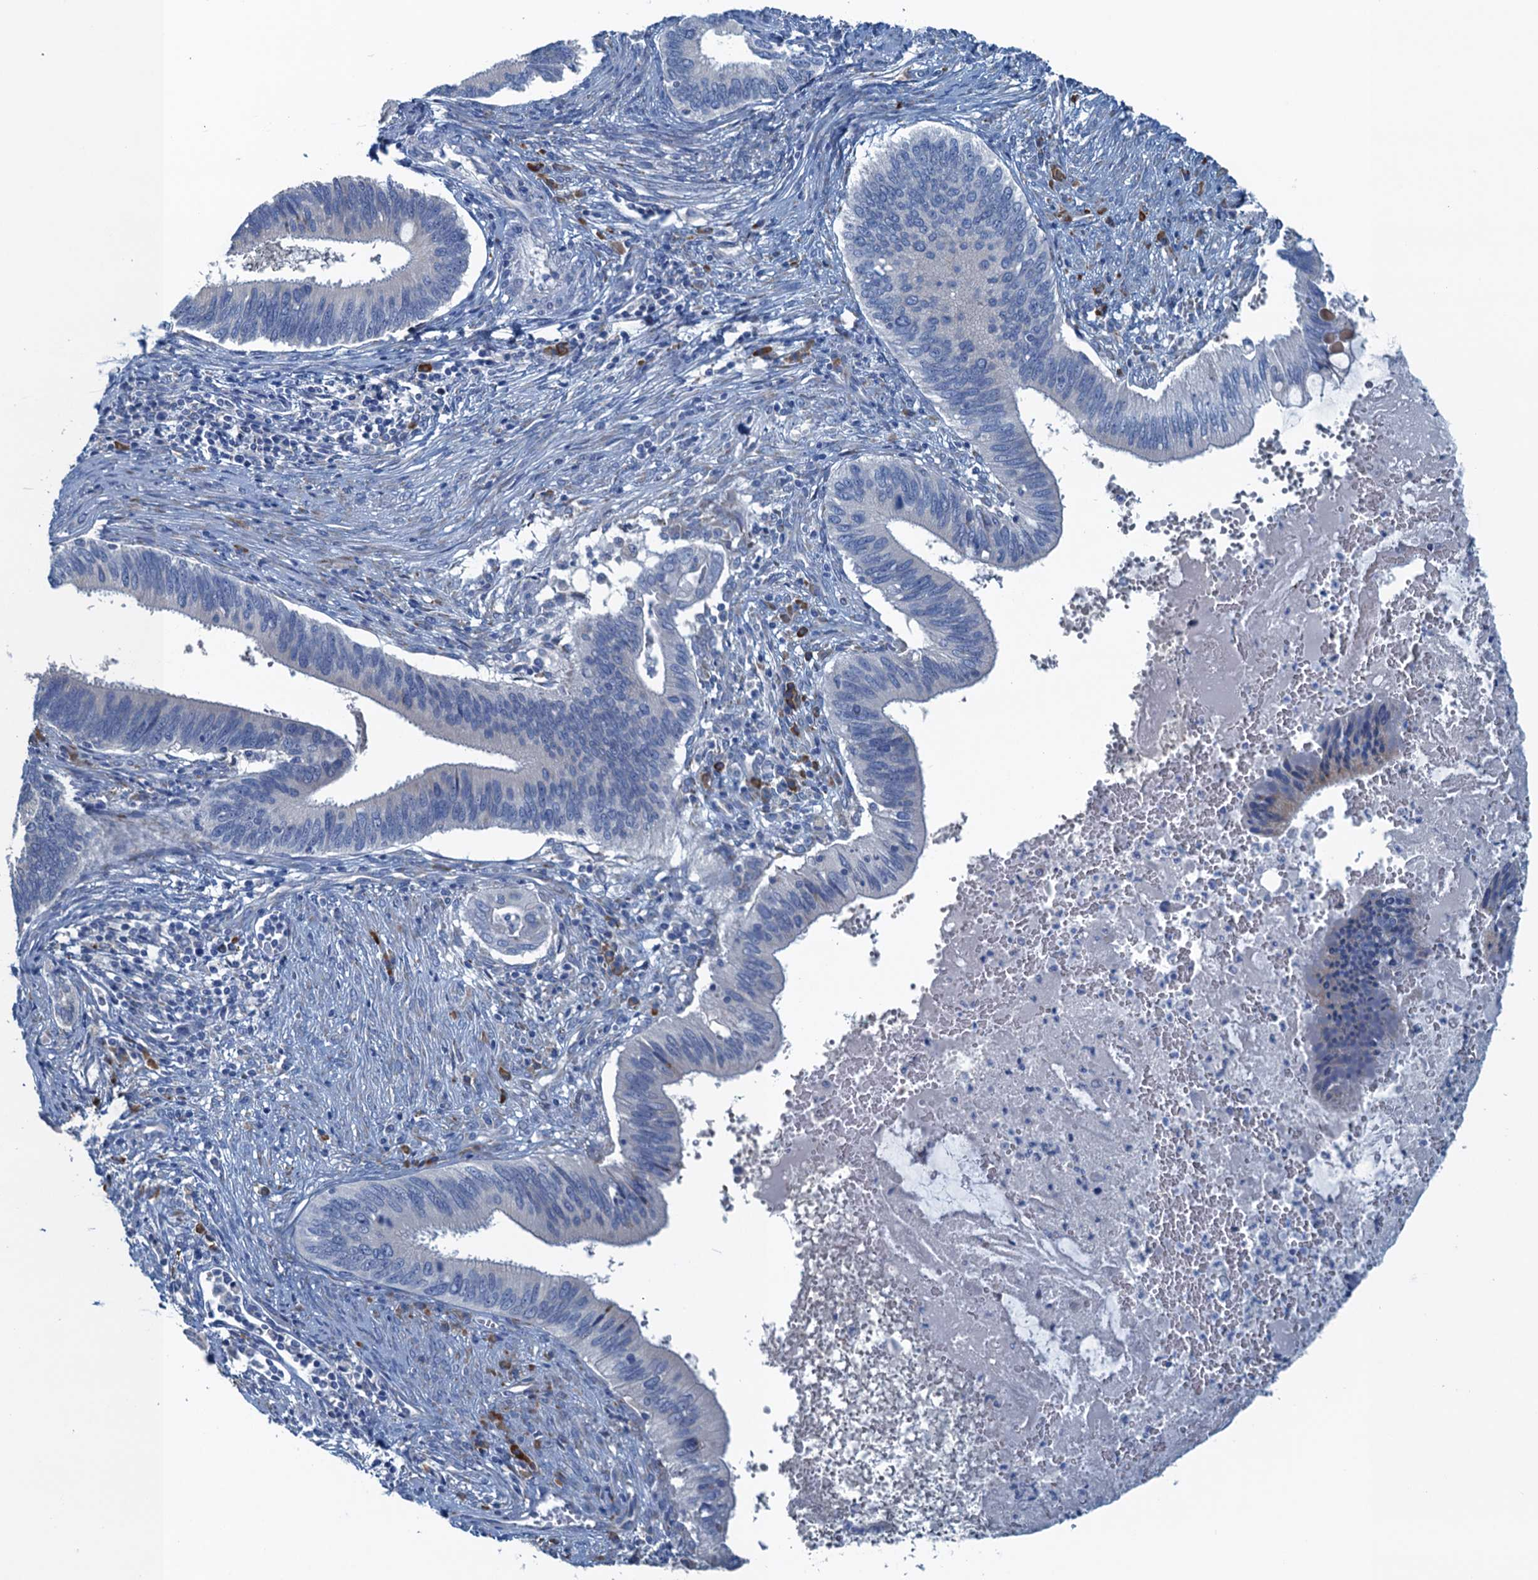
{"staining": {"intensity": "negative", "quantity": "none", "location": "none"}, "tissue": "cervical cancer", "cell_type": "Tumor cells", "image_type": "cancer", "snomed": [{"axis": "morphology", "description": "Adenocarcinoma, NOS"}, {"axis": "topography", "description": "Cervix"}], "caption": "An image of cervical cancer stained for a protein exhibits no brown staining in tumor cells.", "gene": "CBLIF", "patient": {"sex": "female", "age": 42}}